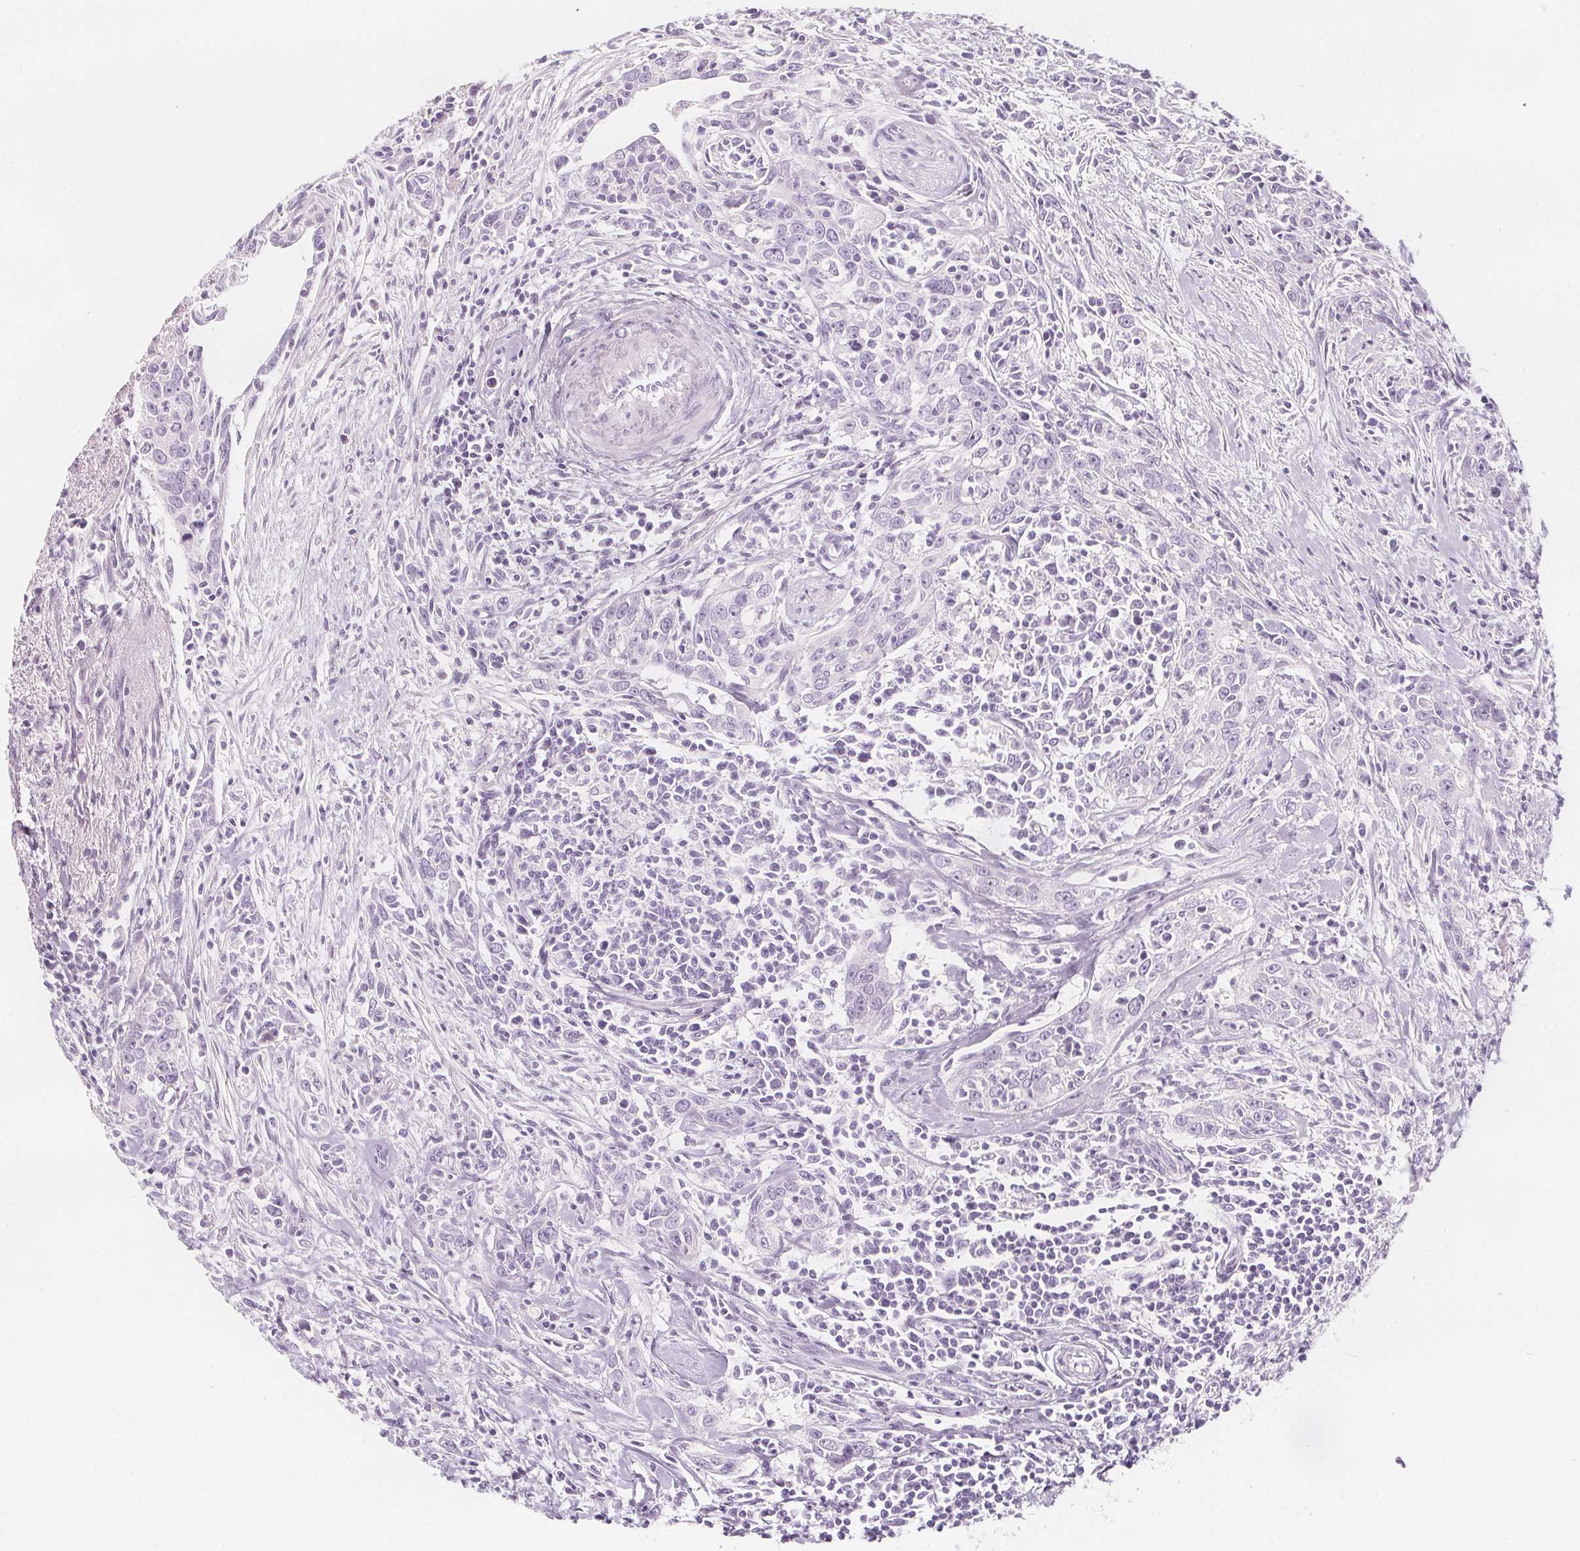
{"staining": {"intensity": "negative", "quantity": "none", "location": "none"}, "tissue": "urothelial cancer", "cell_type": "Tumor cells", "image_type": "cancer", "snomed": [{"axis": "morphology", "description": "Urothelial carcinoma, High grade"}, {"axis": "topography", "description": "Urinary bladder"}], "caption": "Immunohistochemistry image of neoplastic tissue: high-grade urothelial carcinoma stained with DAB shows no significant protein positivity in tumor cells. The staining is performed using DAB brown chromogen with nuclei counter-stained in using hematoxylin.", "gene": "UGP2", "patient": {"sex": "male", "age": 83}}